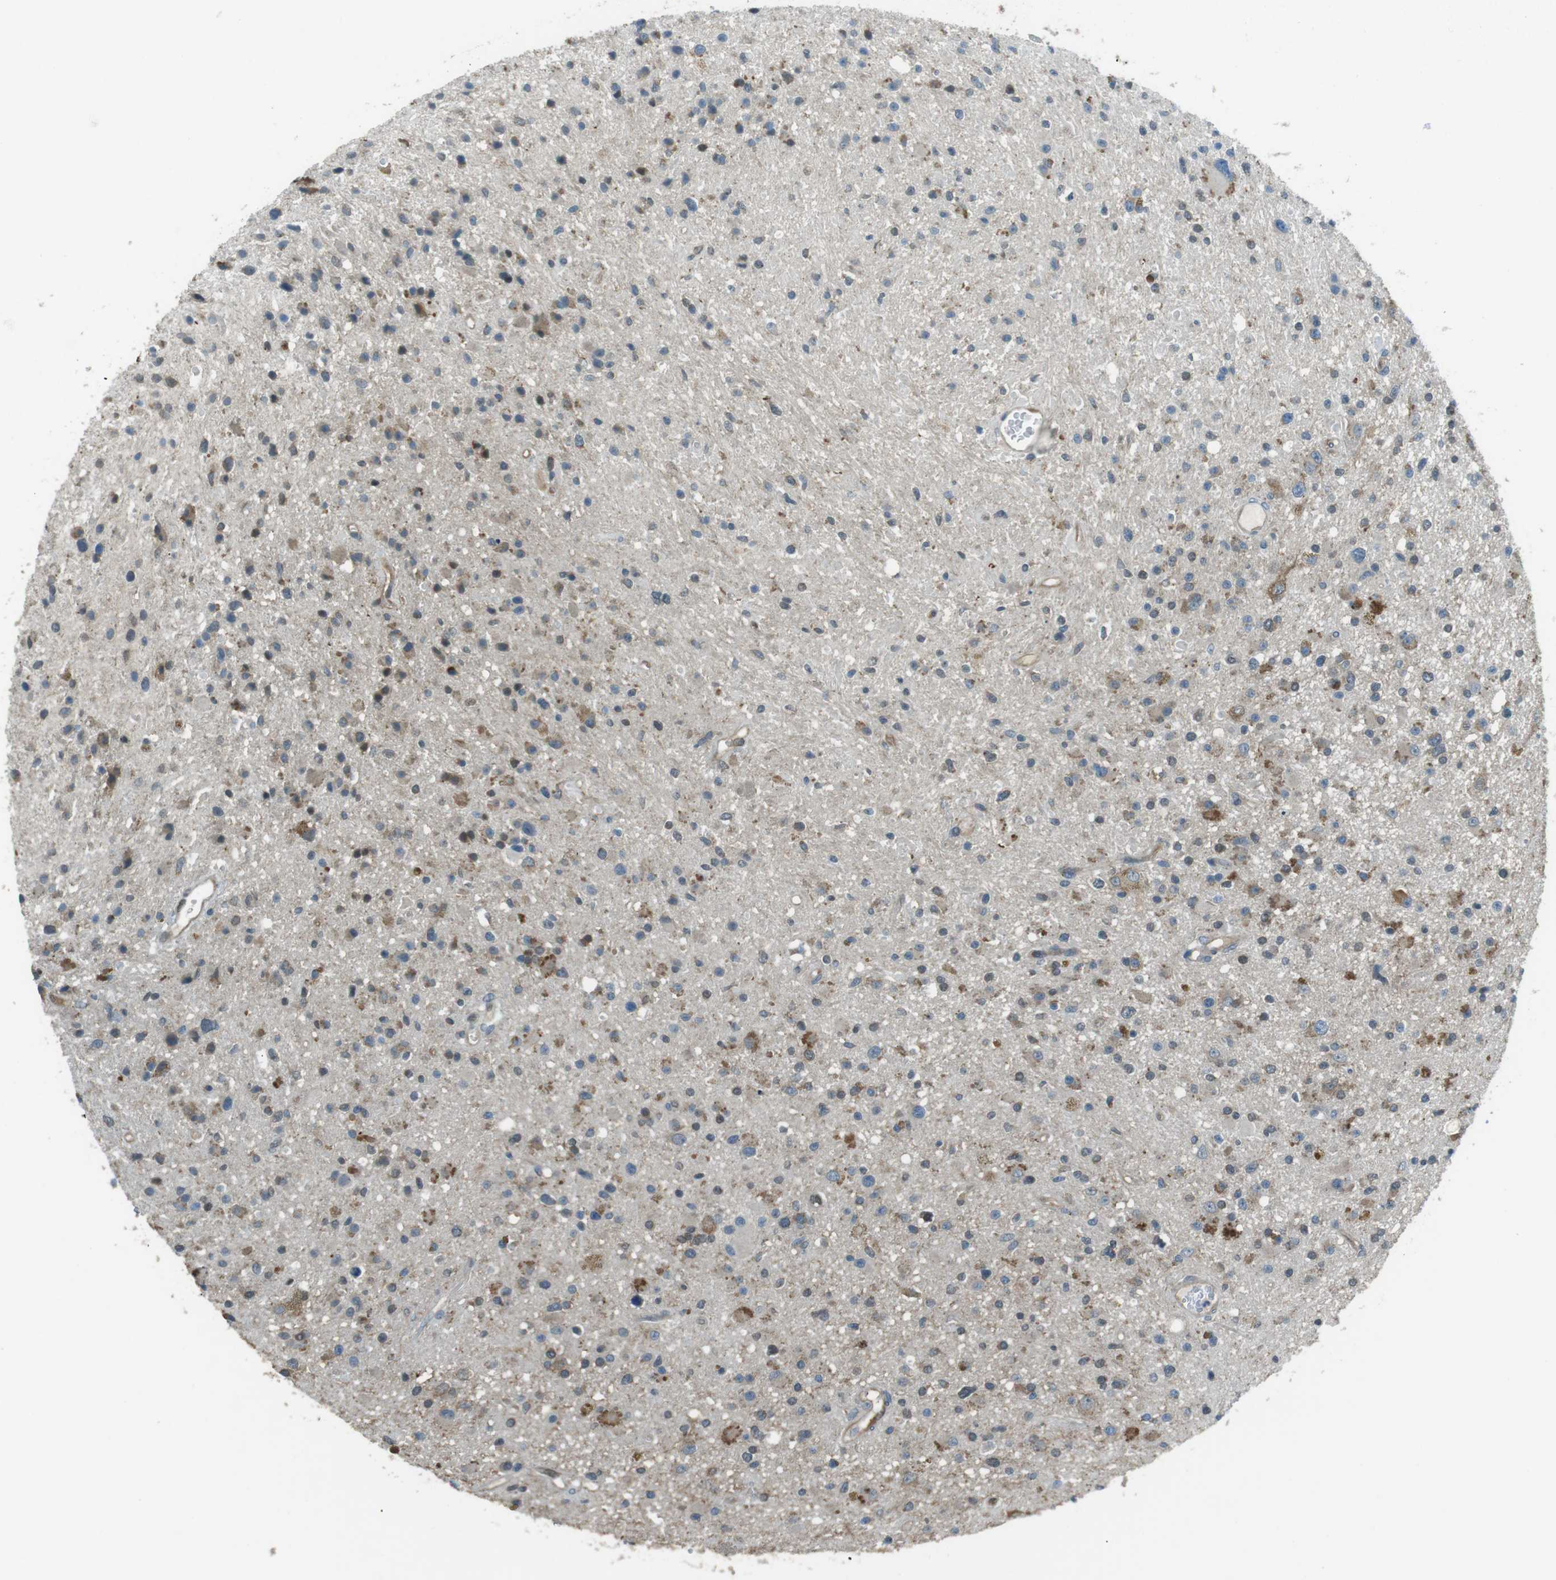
{"staining": {"intensity": "weak", "quantity": "<25%", "location": "cytoplasmic/membranous"}, "tissue": "glioma", "cell_type": "Tumor cells", "image_type": "cancer", "snomed": [{"axis": "morphology", "description": "Glioma, malignant, High grade"}, {"axis": "topography", "description": "Brain"}], "caption": "There is no significant staining in tumor cells of malignant glioma (high-grade).", "gene": "MFAP3", "patient": {"sex": "male", "age": 33}}